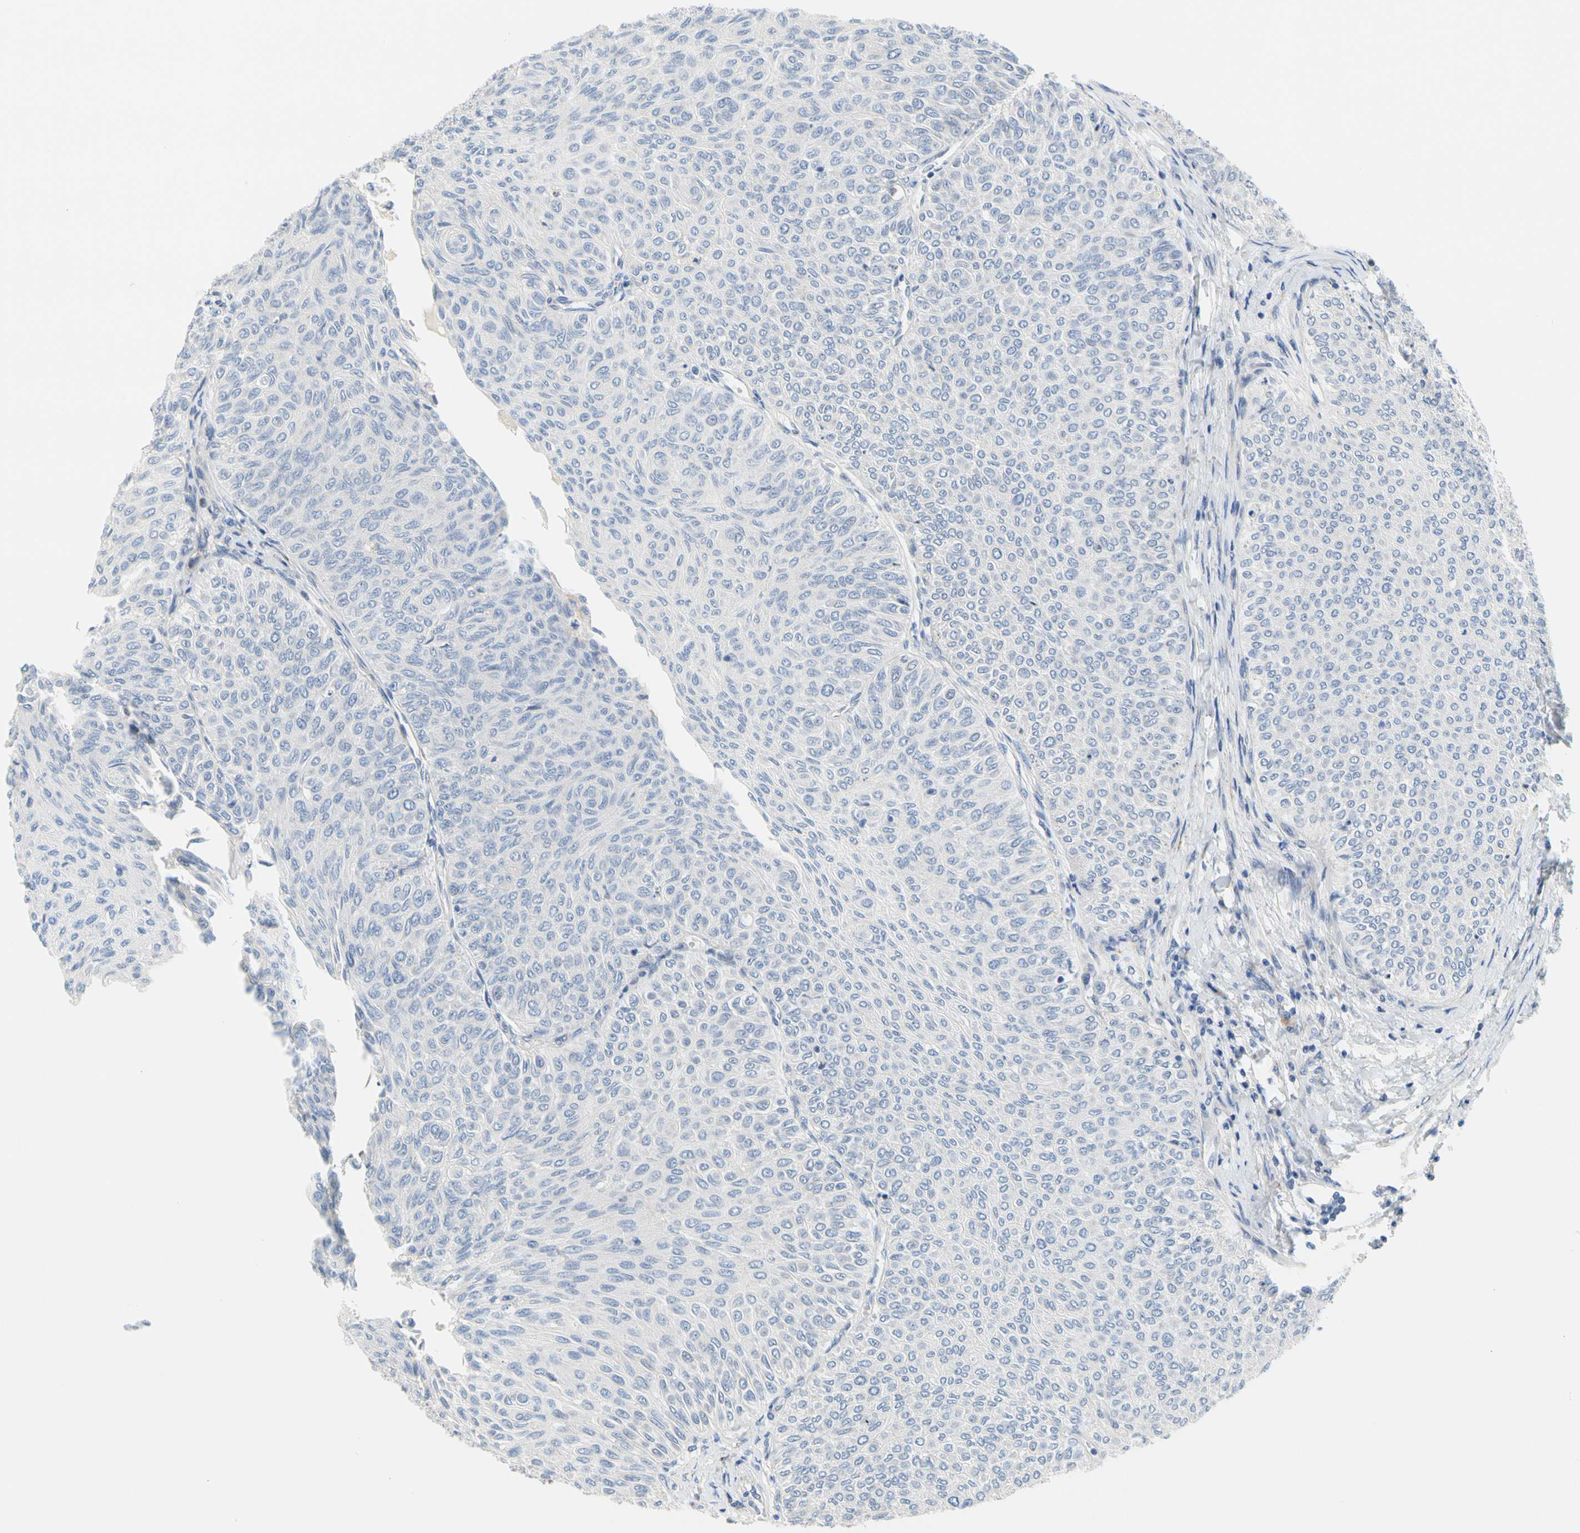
{"staining": {"intensity": "negative", "quantity": "none", "location": "none"}, "tissue": "urothelial cancer", "cell_type": "Tumor cells", "image_type": "cancer", "snomed": [{"axis": "morphology", "description": "Urothelial carcinoma, Low grade"}, {"axis": "topography", "description": "Urinary bladder"}], "caption": "Tumor cells are negative for protein expression in human urothelial carcinoma (low-grade). (DAB immunohistochemistry (IHC) visualized using brightfield microscopy, high magnification).", "gene": "ZNF236", "patient": {"sex": "male", "age": 78}}